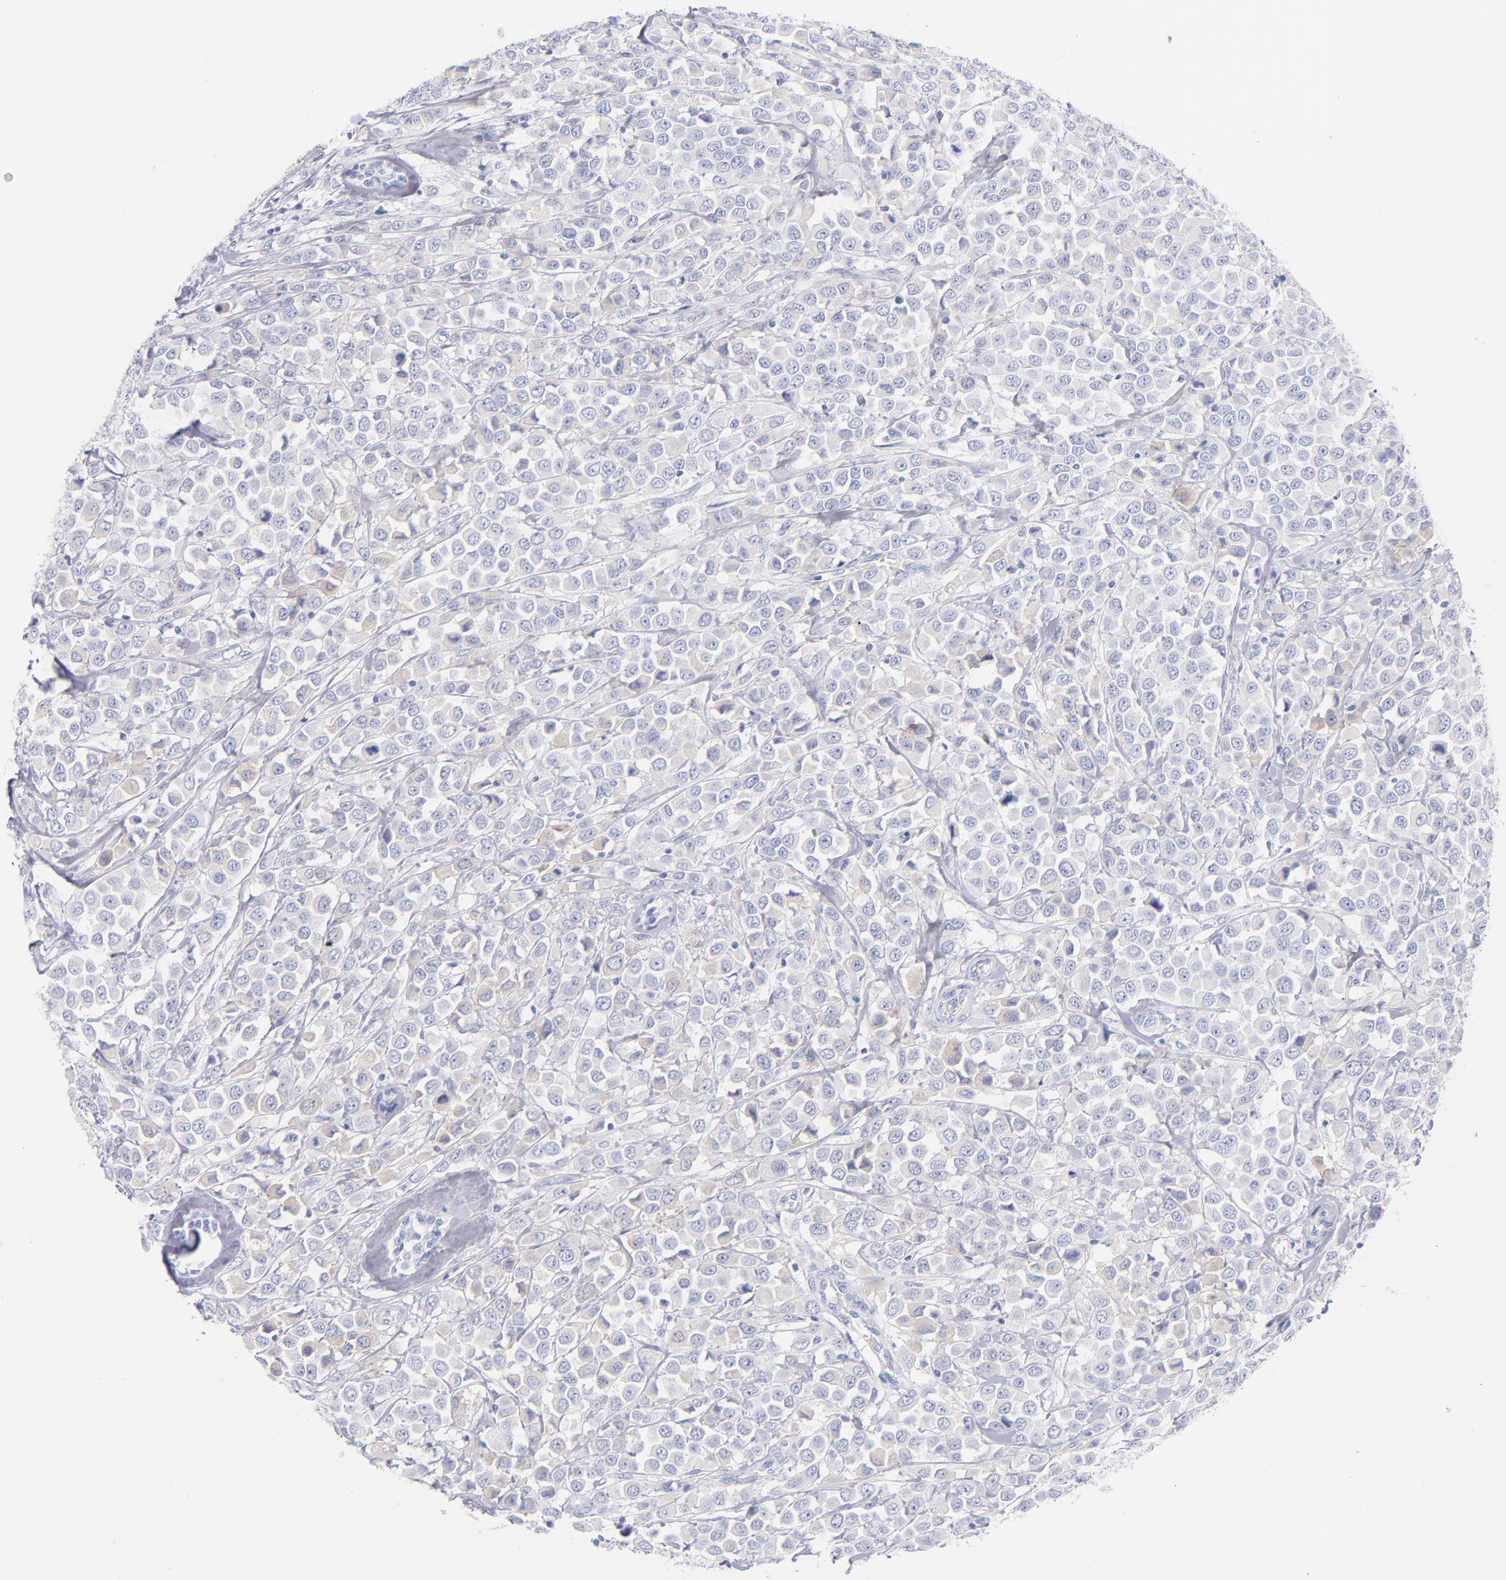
{"staining": {"intensity": "negative", "quantity": "none", "location": "none"}, "tissue": "breast cancer", "cell_type": "Tumor cells", "image_type": "cancer", "snomed": [{"axis": "morphology", "description": "Duct carcinoma"}, {"axis": "topography", "description": "Breast"}], "caption": "Tumor cells show no significant protein staining in breast cancer (infiltrating ductal carcinoma). (DAB (3,3'-diaminobenzidine) immunohistochemistry (IHC) visualized using brightfield microscopy, high magnification).", "gene": "HP", "patient": {"sex": "female", "age": 61}}